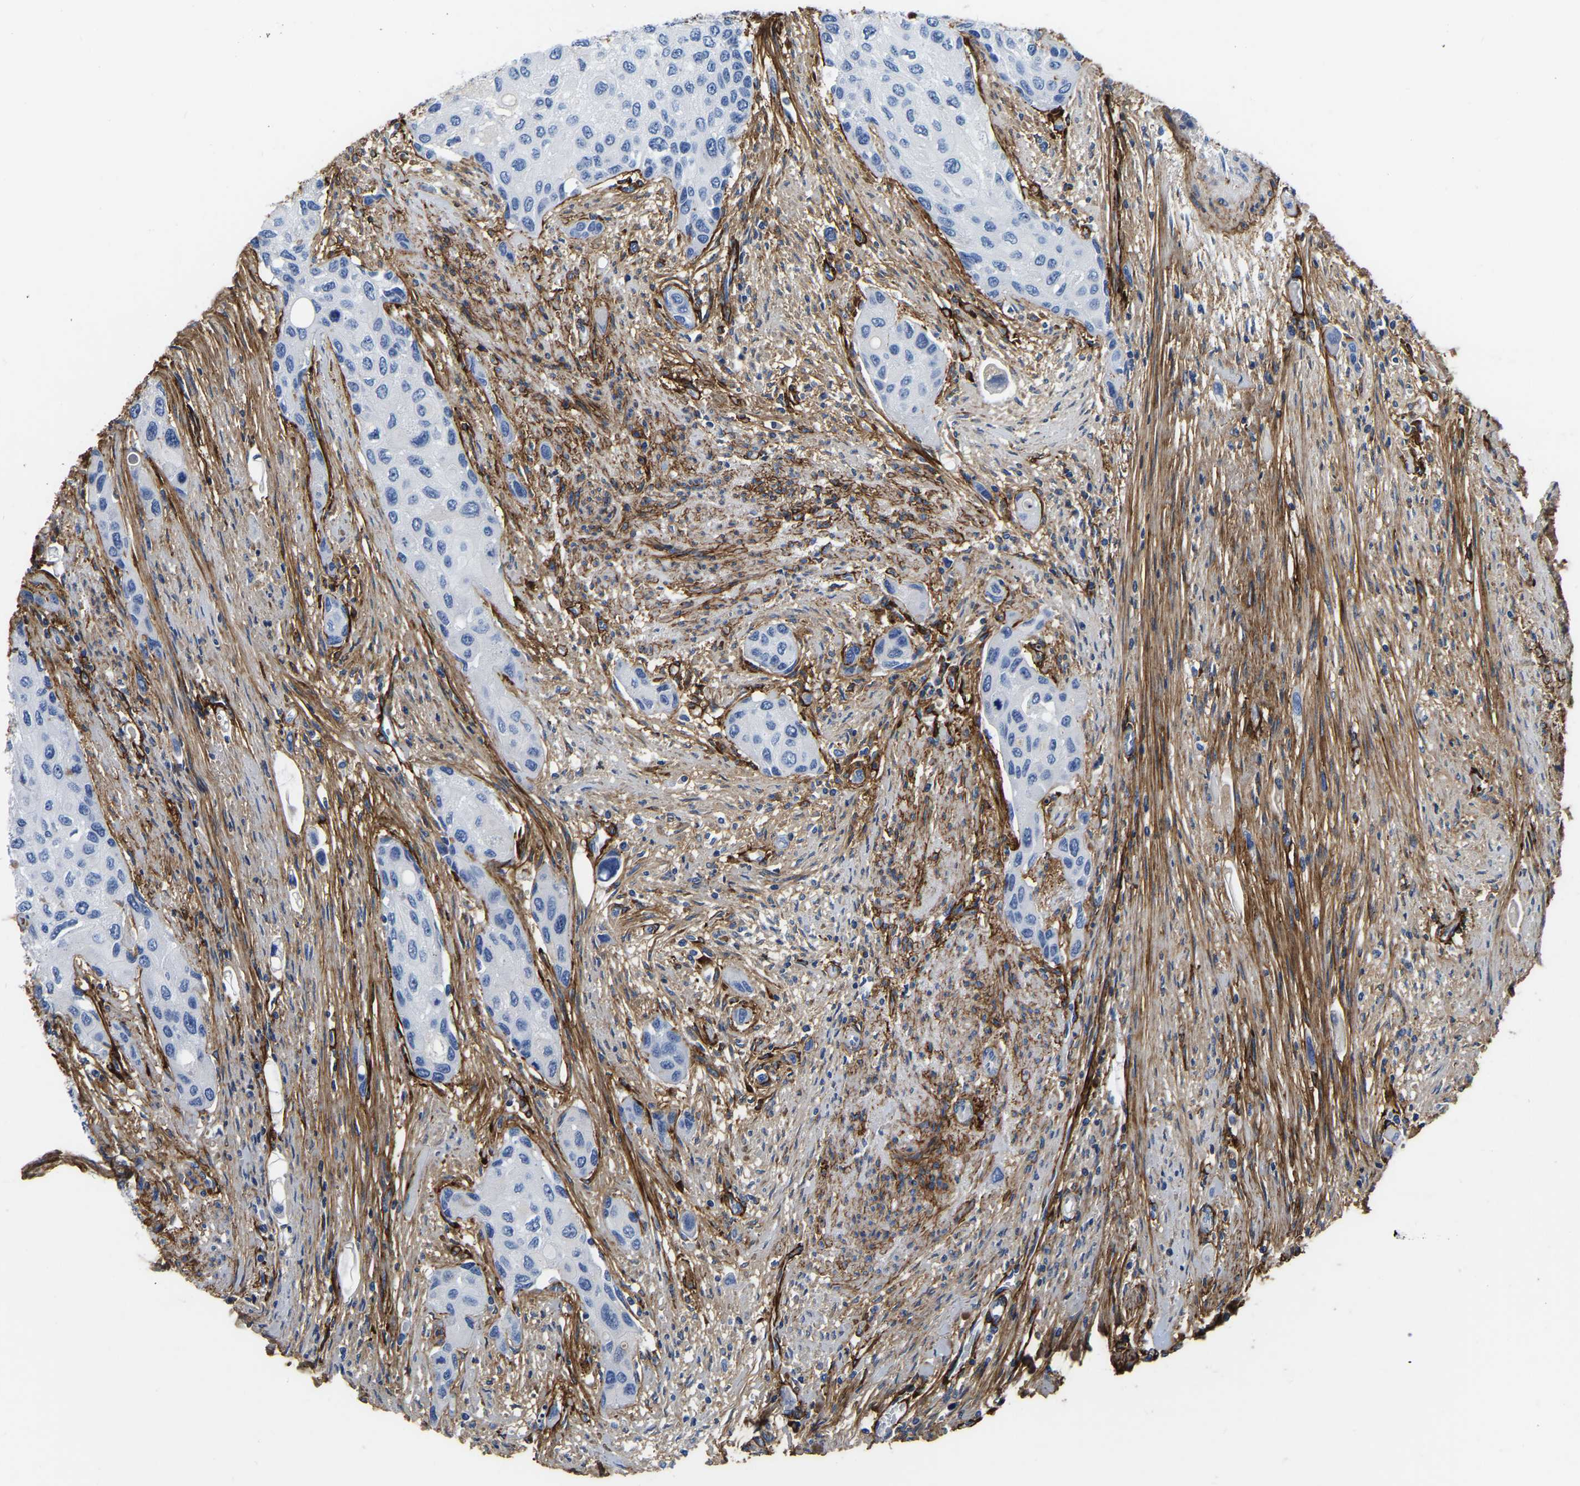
{"staining": {"intensity": "negative", "quantity": "none", "location": "none"}, "tissue": "urothelial cancer", "cell_type": "Tumor cells", "image_type": "cancer", "snomed": [{"axis": "morphology", "description": "Urothelial carcinoma, High grade"}, {"axis": "topography", "description": "Urinary bladder"}], "caption": "This histopathology image is of urothelial cancer stained with IHC to label a protein in brown with the nuclei are counter-stained blue. There is no positivity in tumor cells.", "gene": "COL6A1", "patient": {"sex": "female", "age": 56}}